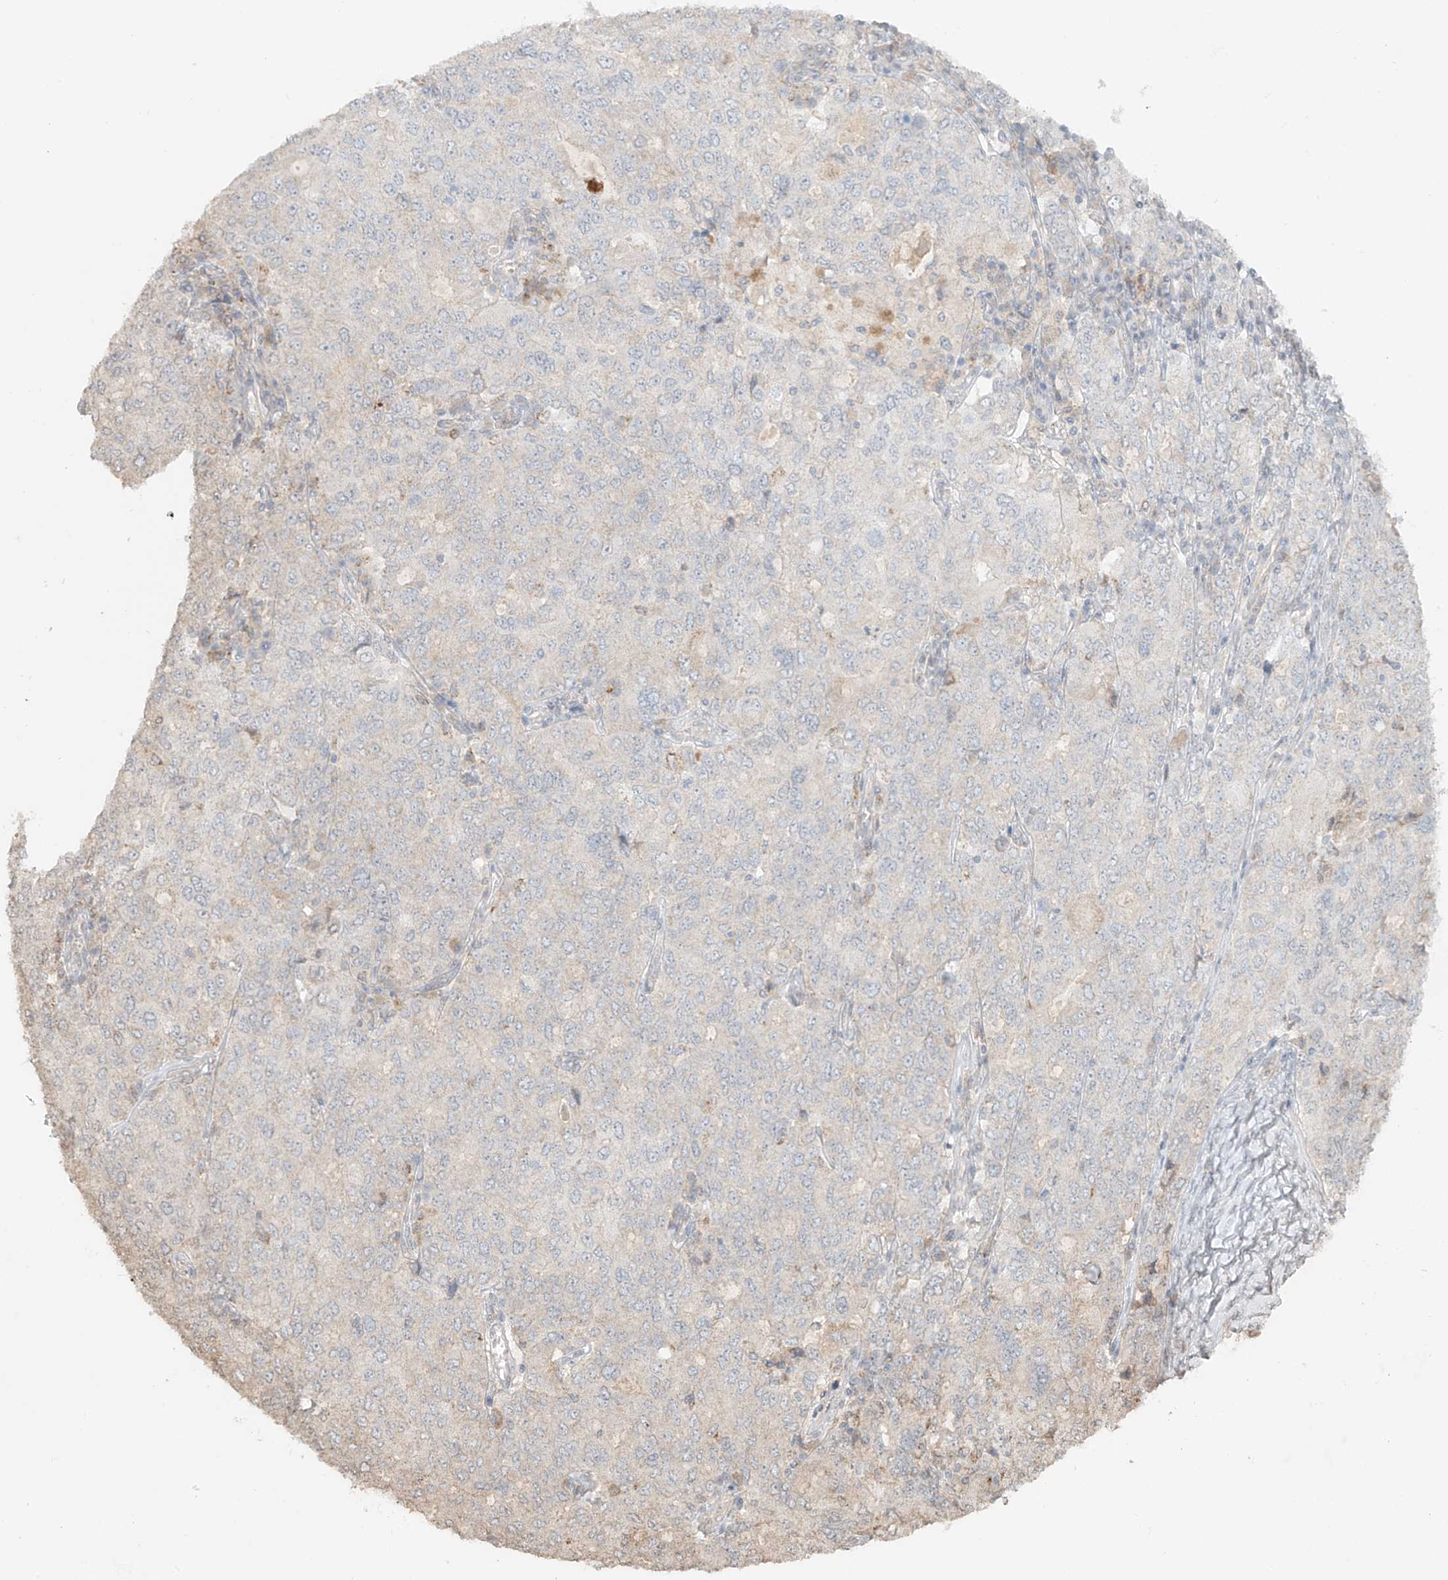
{"staining": {"intensity": "negative", "quantity": "none", "location": "none"}, "tissue": "ovarian cancer", "cell_type": "Tumor cells", "image_type": "cancer", "snomed": [{"axis": "morphology", "description": "Carcinoma, endometroid"}, {"axis": "topography", "description": "Ovary"}], "caption": "This is an immunohistochemistry (IHC) histopathology image of ovarian cancer. There is no staining in tumor cells.", "gene": "ABCD1", "patient": {"sex": "female", "age": 62}}